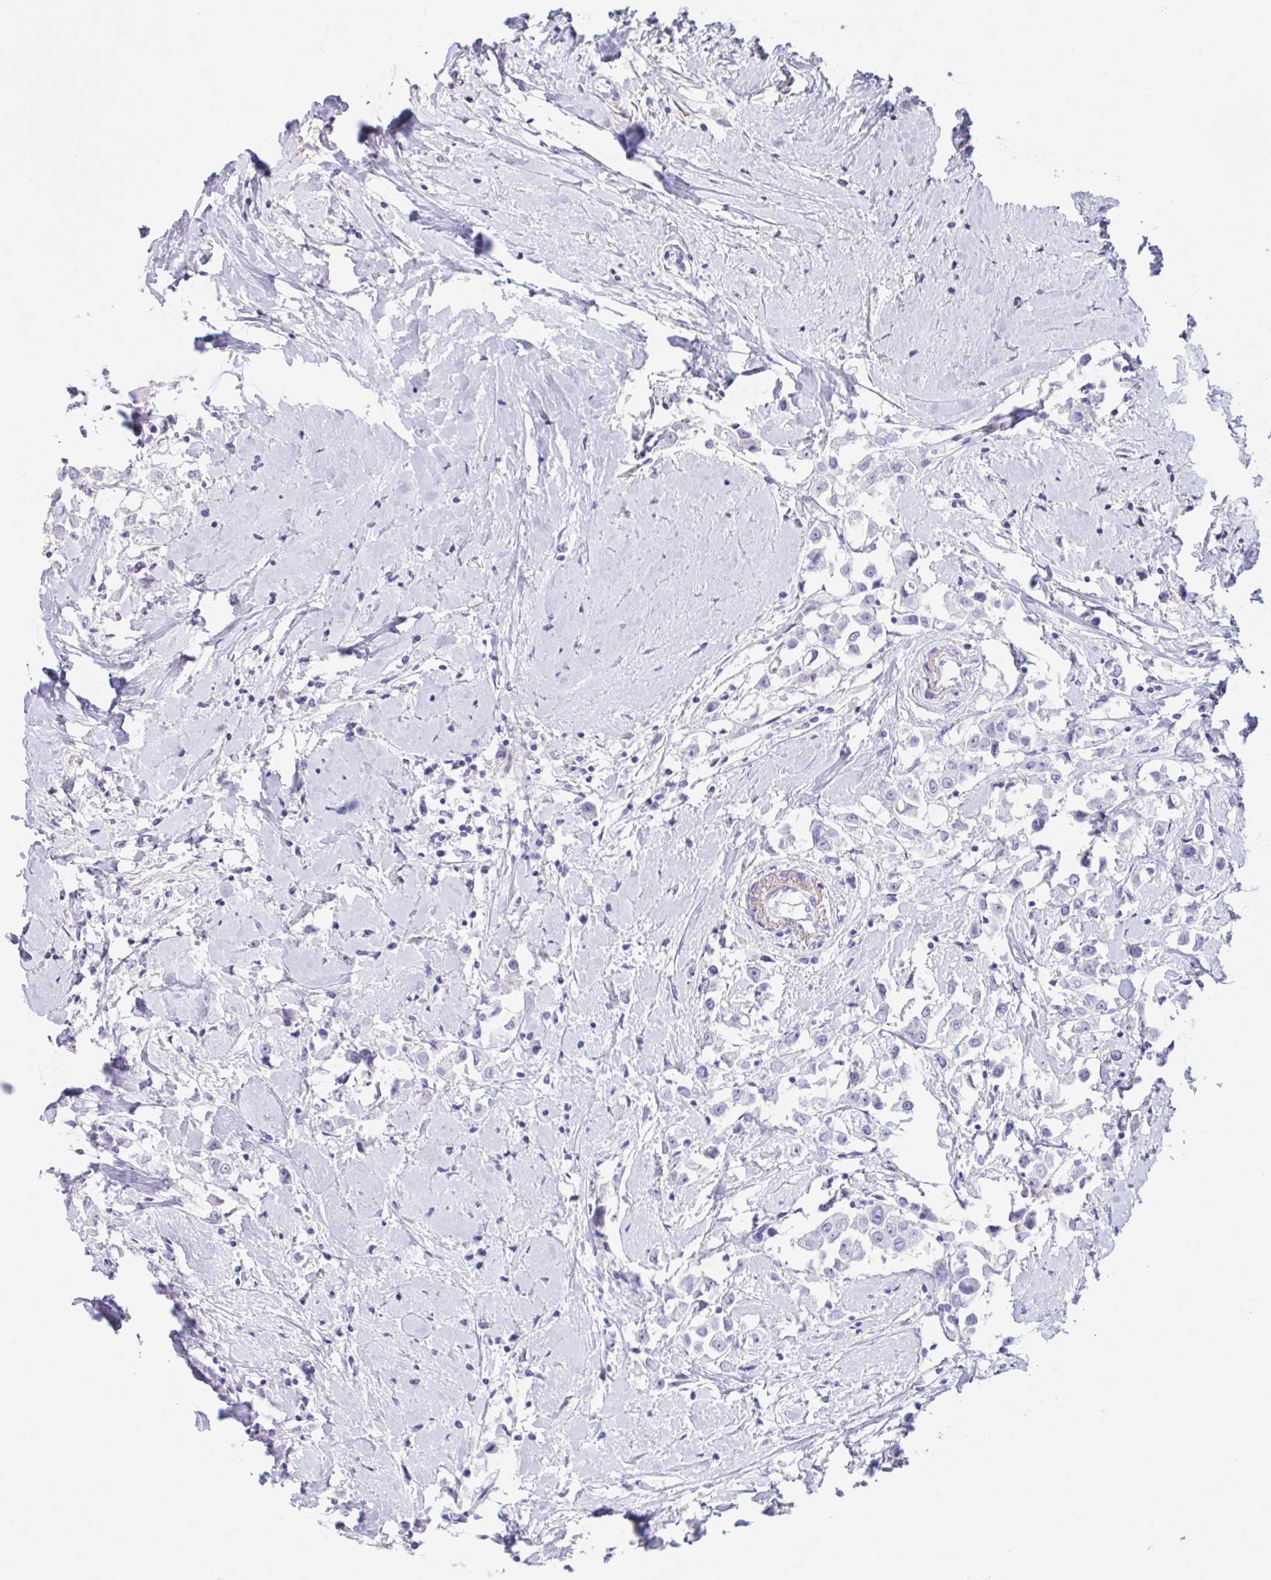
{"staining": {"intensity": "negative", "quantity": "none", "location": "none"}, "tissue": "breast cancer", "cell_type": "Tumor cells", "image_type": "cancer", "snomed": [{"axis": "morphology", "description": "Duct carcinoma"}, {"axis": "topography", "description": "Breast"}], "caption": "Intraductal carcinoma (breast) was stained to show a protein in brown. There is no significant positivity in tumor cells.", "gene": "TNNC1", "patient": {"sex": "female", "age": 61}}